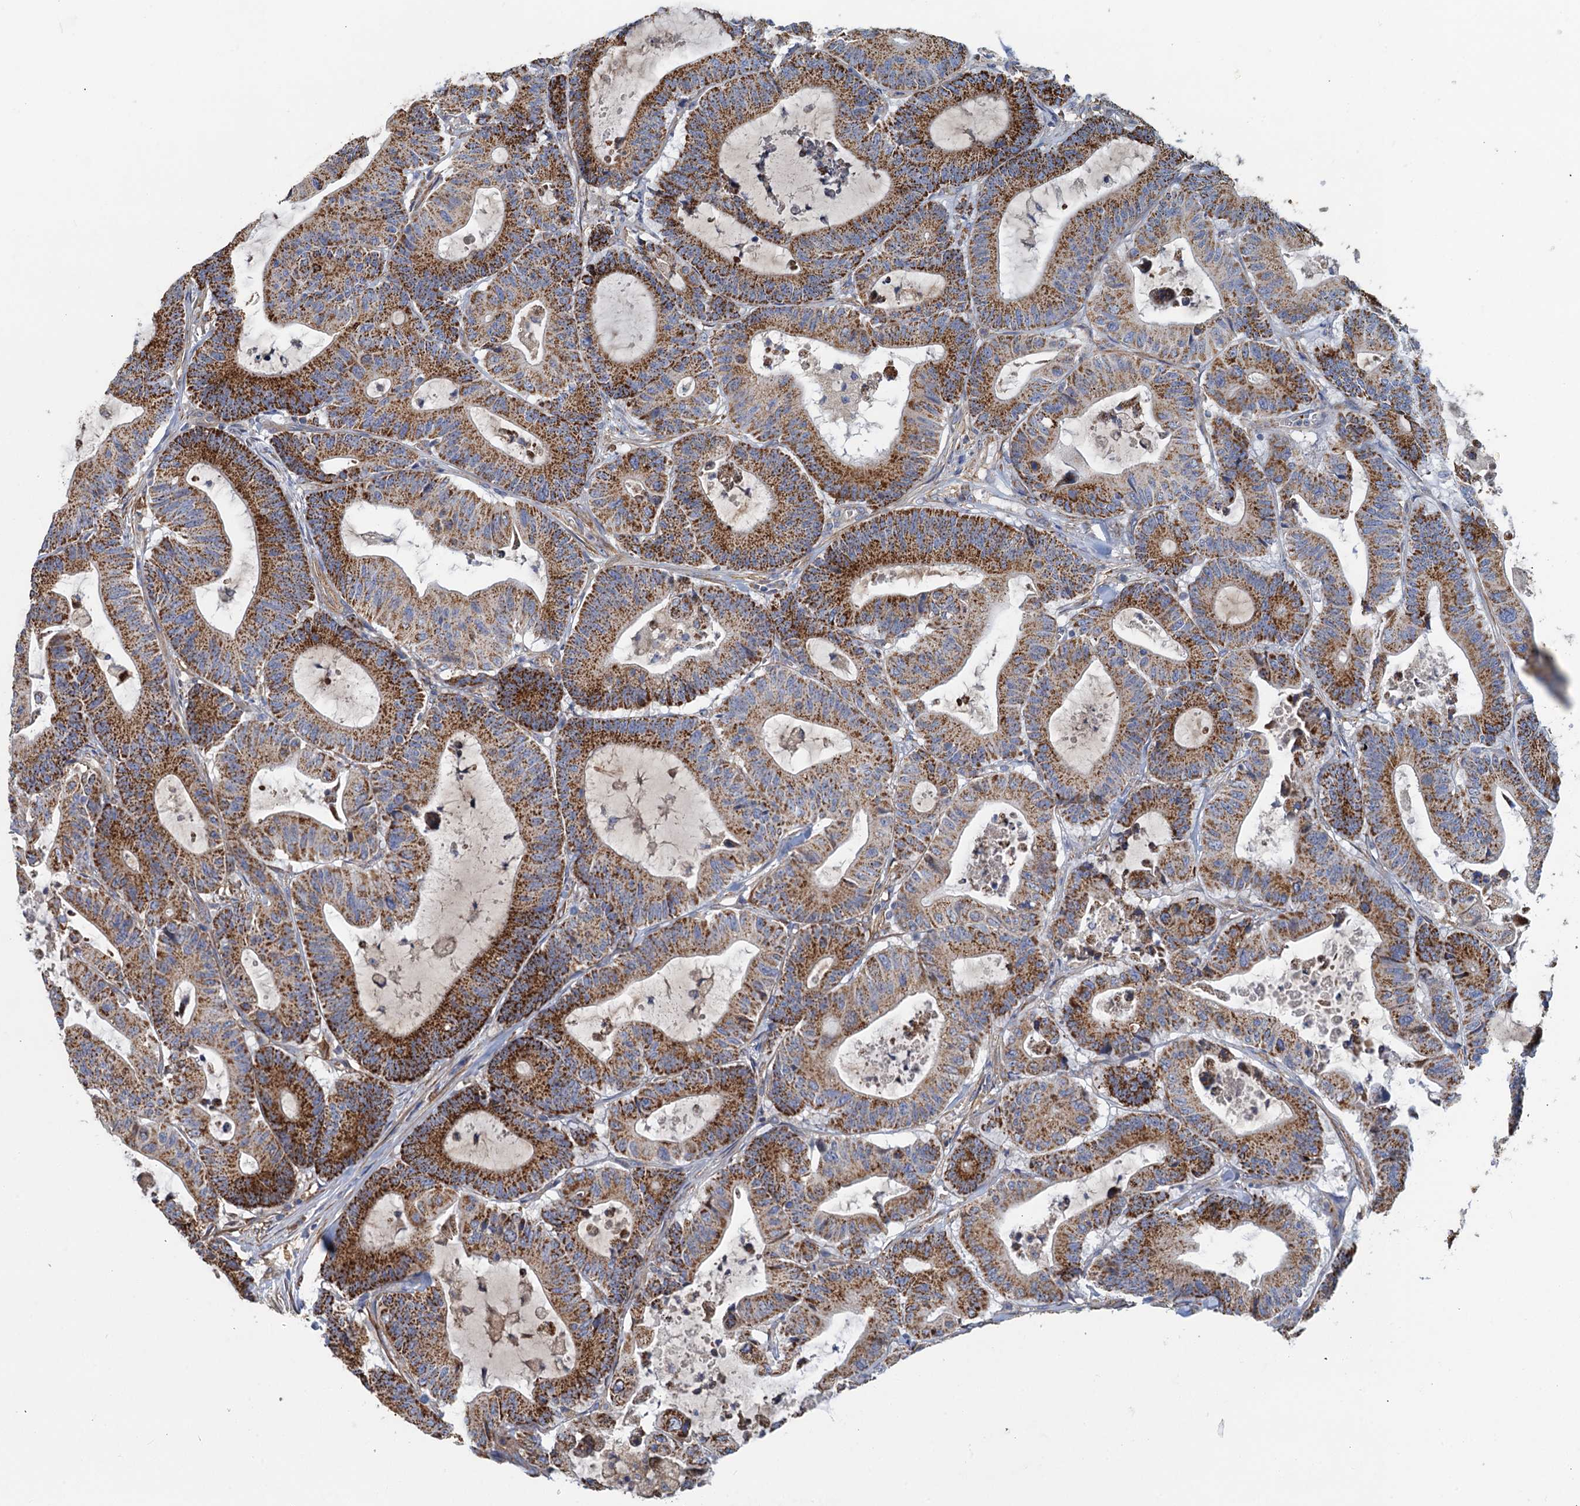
{"staining": {"intensity": "strong", "quantity": ">75%", "location": "cytoplasmic/membranous"}, "tissue": "colorectal cancer", "cell_type": "Tumor cells", "image_type": "cancer", "snomed": [{"axis": "morphology", "description": "Adenocarcinoma, NOS"}, {"axis": "topography", "description": "Colon"}], "caption": "Strong cytoplasmic/membranous protein expression is seen in about >75% of tumor cells in colorectal cancer (adenocarcinoma).", "gene": "GCSH", "patient": {"sex": "female", "age": 84}}